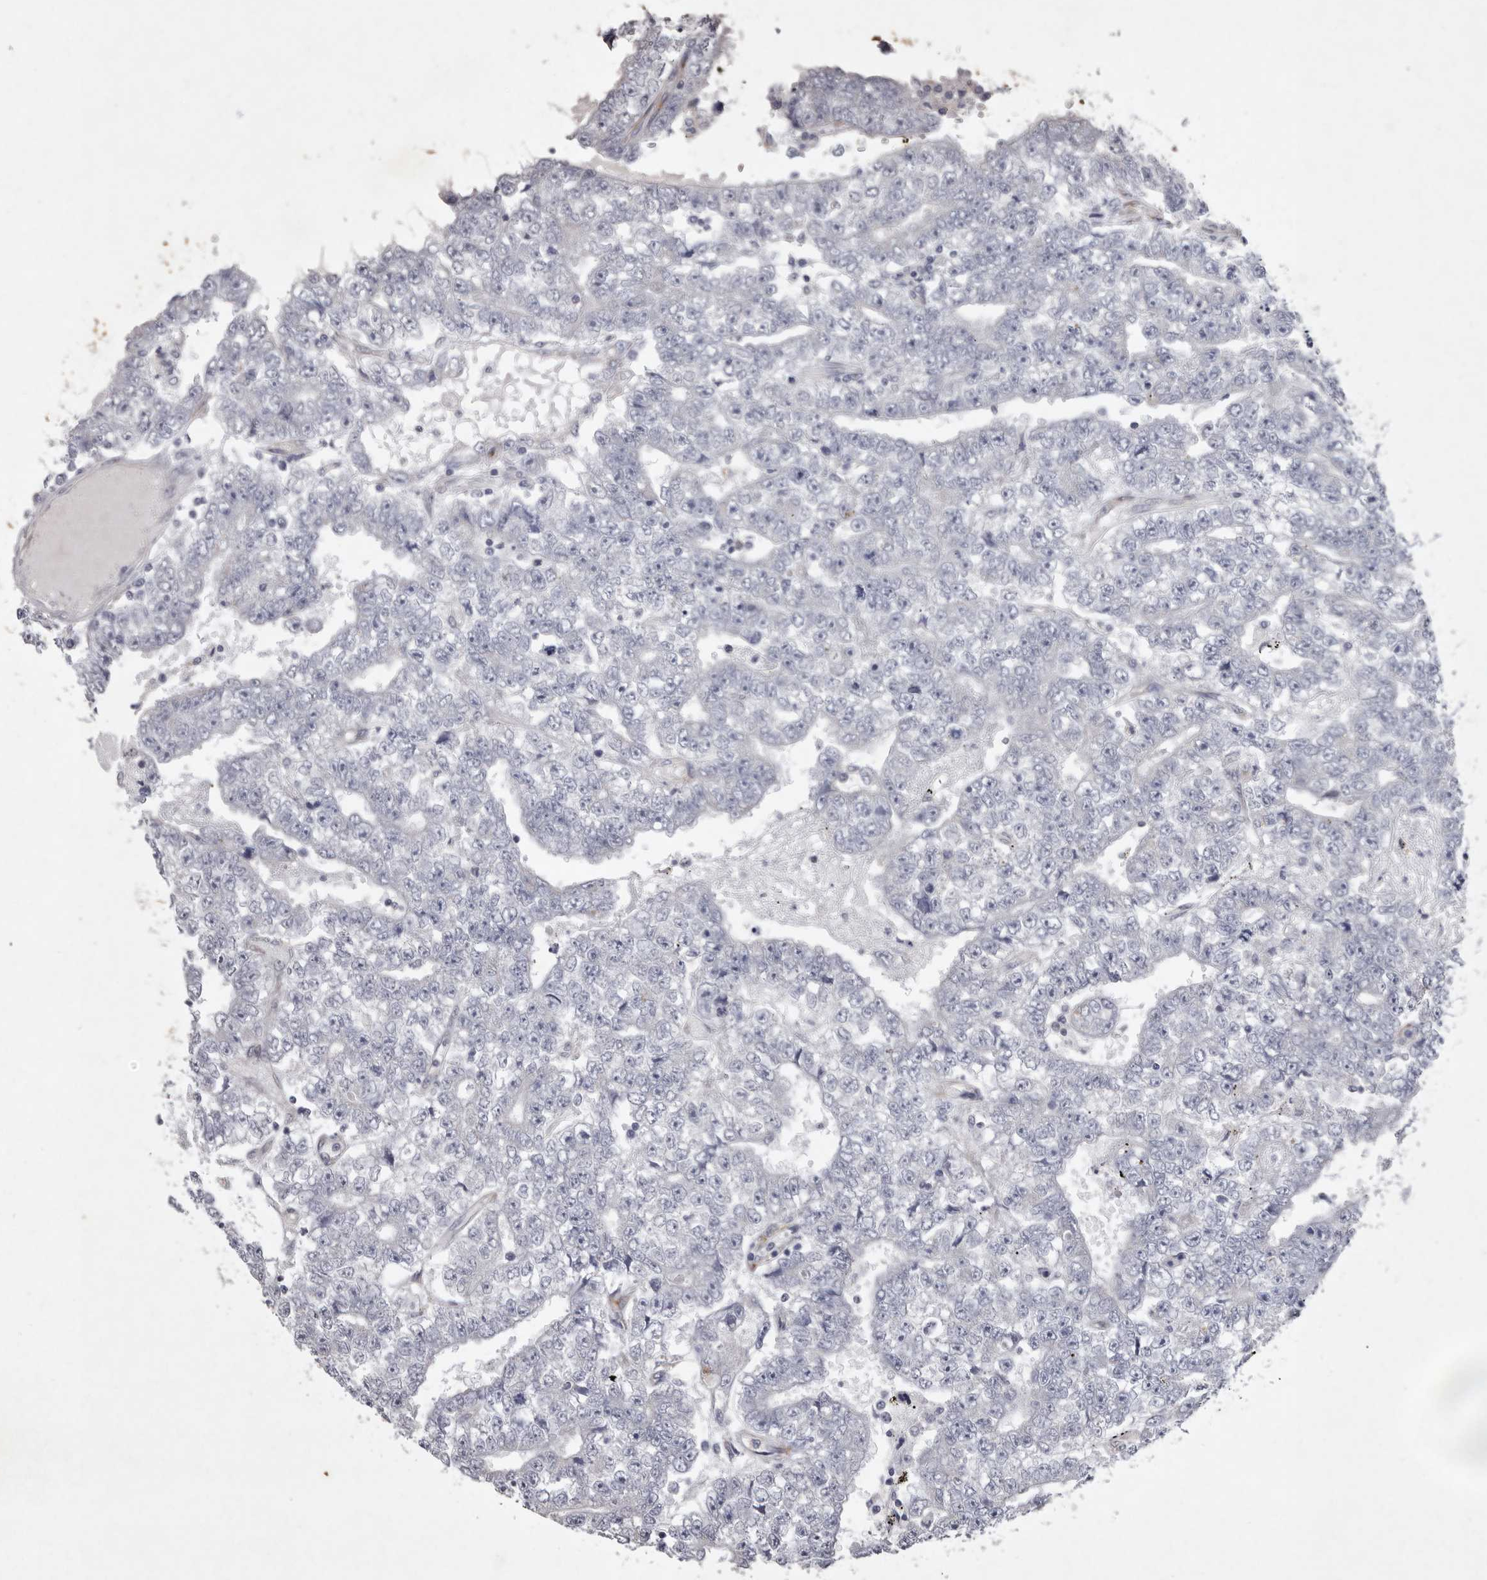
{"staining": {"intensity": "negative", "quantity": "none", "location": "none"}, "tissue": "testis cancer", "cell_type": "Tumor cells", "image_type": "cancer", "snomed": [{"axis": "morphology", "description": "Carcinoma, Embryonal, NOS"}, {"axis": "topography", "description": "Testis"}], "caption": "An immunohistochemistry image of testis cancer (embryonal carcinoma) is shown. There is no staining in tumor cells of testis cancer (embryonal carcinoma).", "gene": "NKAIN4", "patient": {"sex": "male", "age": 25}}